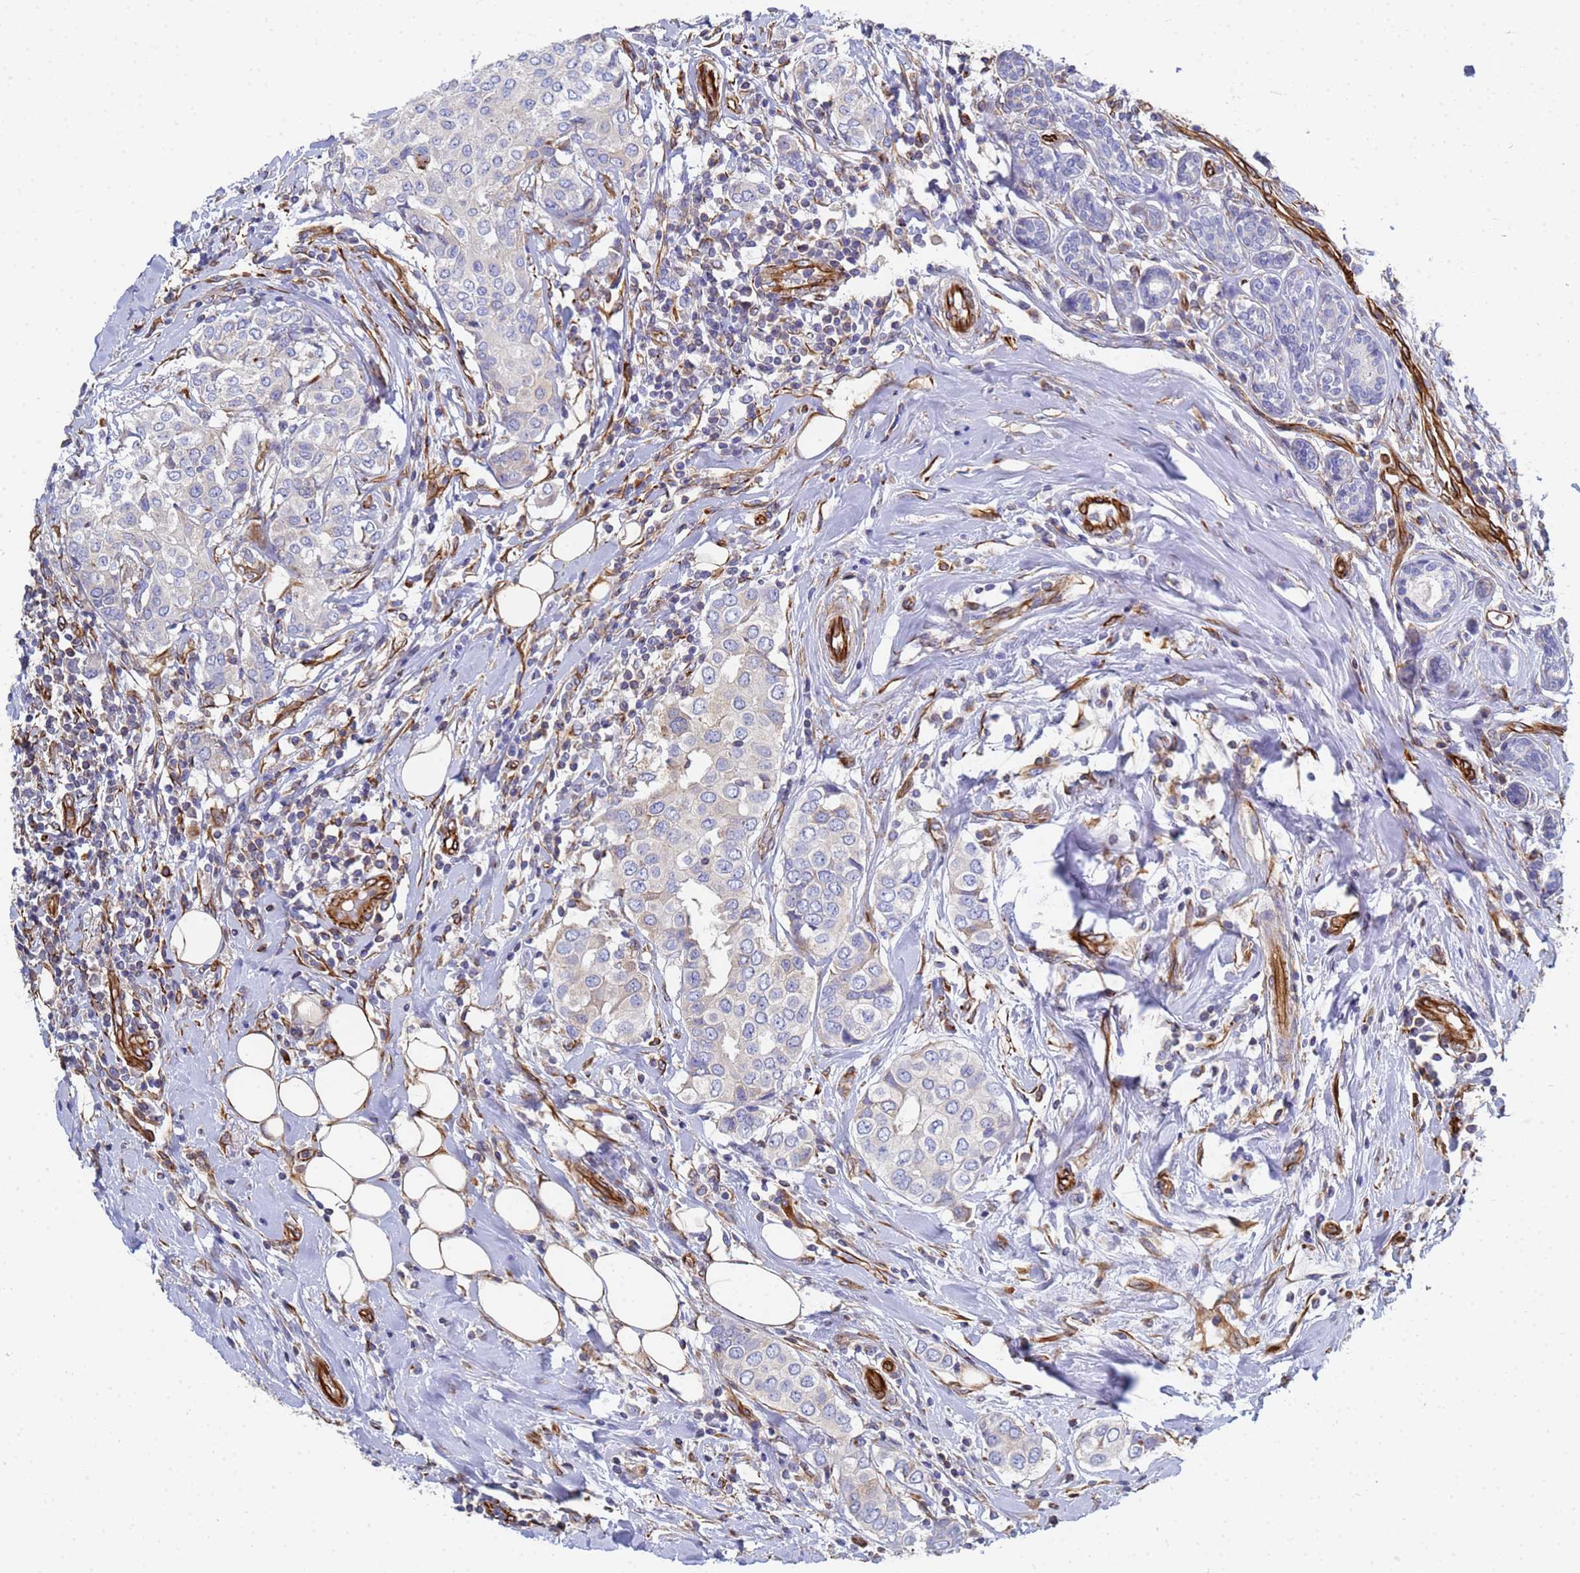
{"staining": {"intensity": "negative", "quantity": "none", "location": "none"}, "tissue": "breast cancer", "cell_type": "Tumor cells", "image_type": "cancer", "snomed": [{"axis": "morphology", "description": "Lobular carcinoma"}, {"axis": "topography", "description": "Breast"}], "caption": "Micrograph shows no significant protein expression in tumor cells of breast cancer. (Stains: DAB immunohistochemistry with hematoxylin counter stain, Microscopy: brightfield microscopy at high magnification).", "gene": "SYT13", "patient": {"sex": "female", "age": 51}}